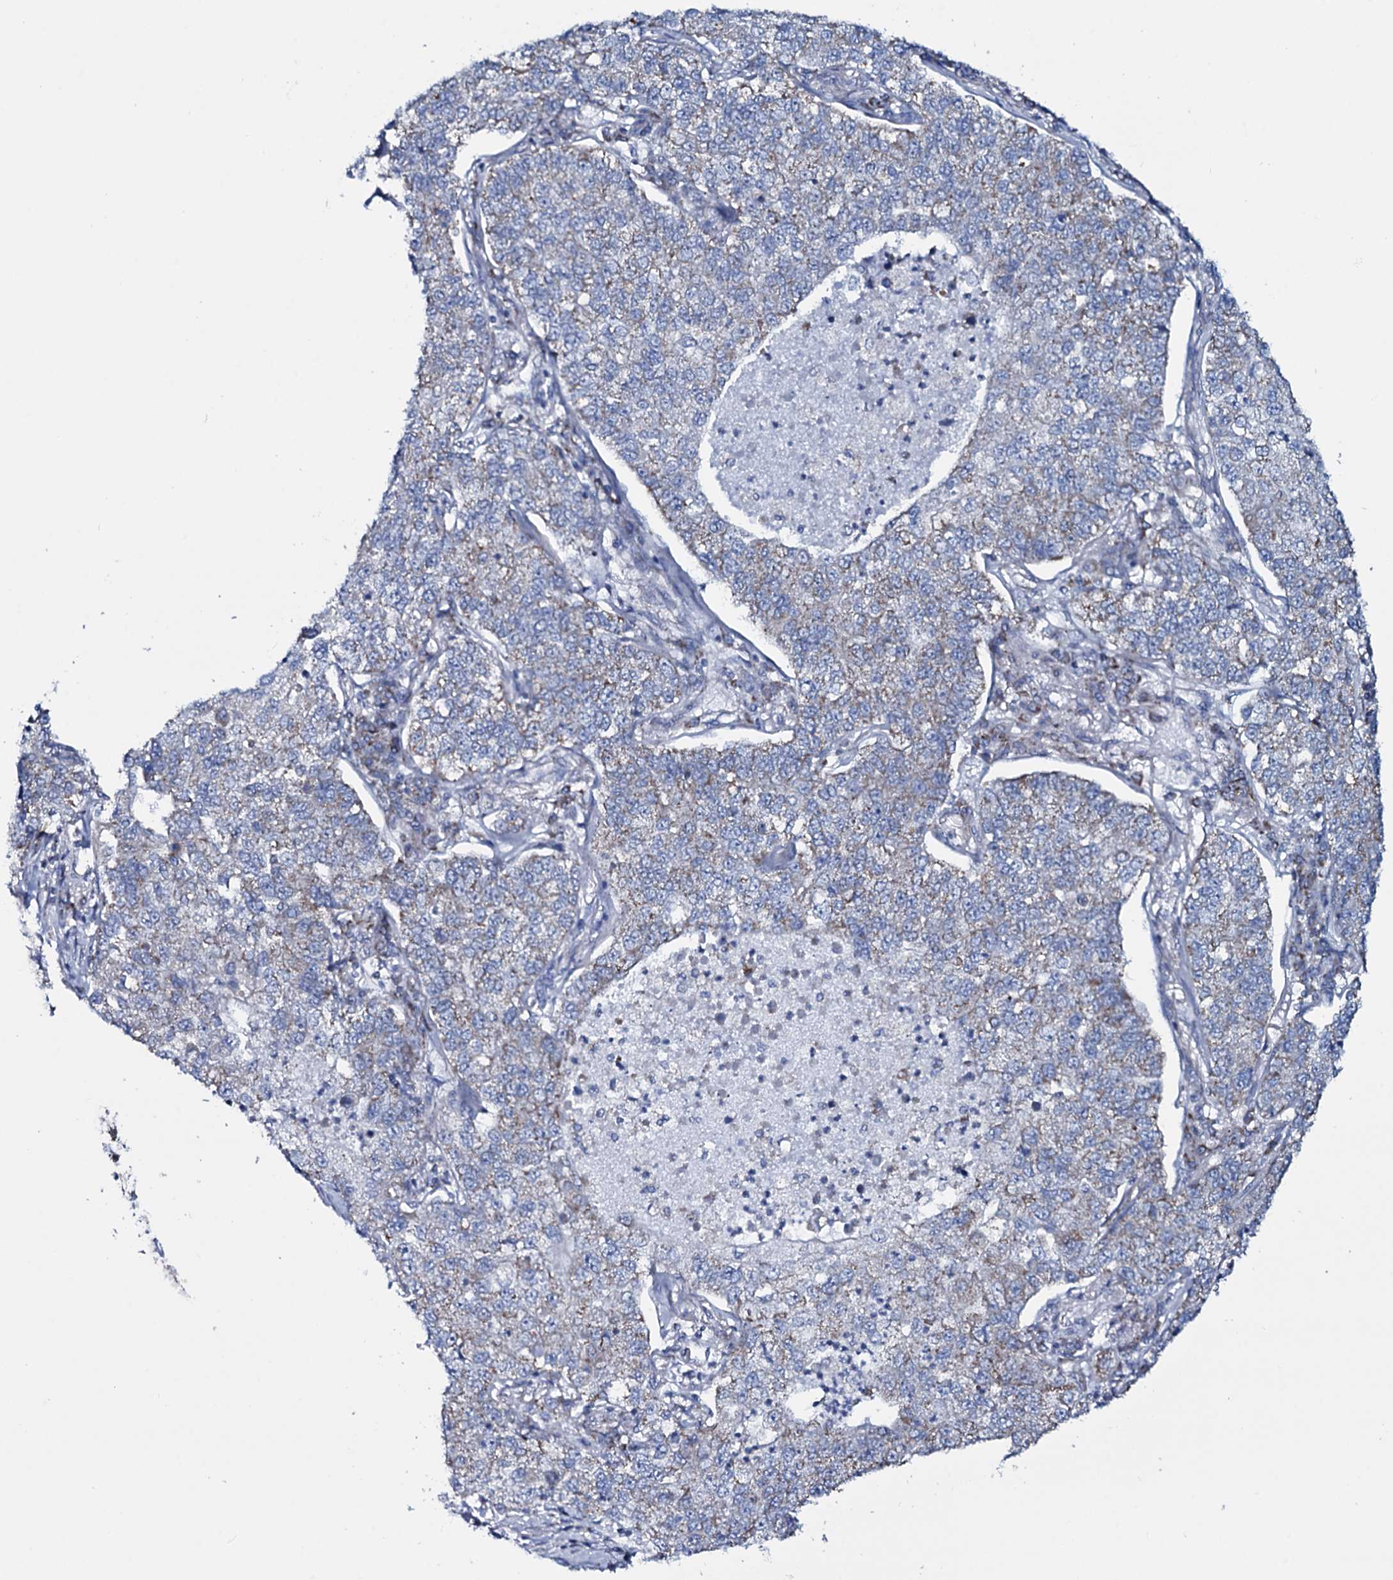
{"staining": {"intensity": "moderate", "quantity": "<25%", "location": "cytoplasmic/membranous"}, "tissue": "lung cancer", "cell_type": "Tumor cells", "image_type": "cancer", "snomed": [{"axis": "morphology", "description": "Adenocarcinoma, NOS"}, {"axis": "topography", "description": "Lung"}], "caption": "Immunohistochemical staining of human lung adenocarcinoma displays low levels of moderate cytoplasmic/membranous staining in about <25% of tumor cells.", "gene": "MRPS35", "patient": {"sex": "male", "age": 49}}